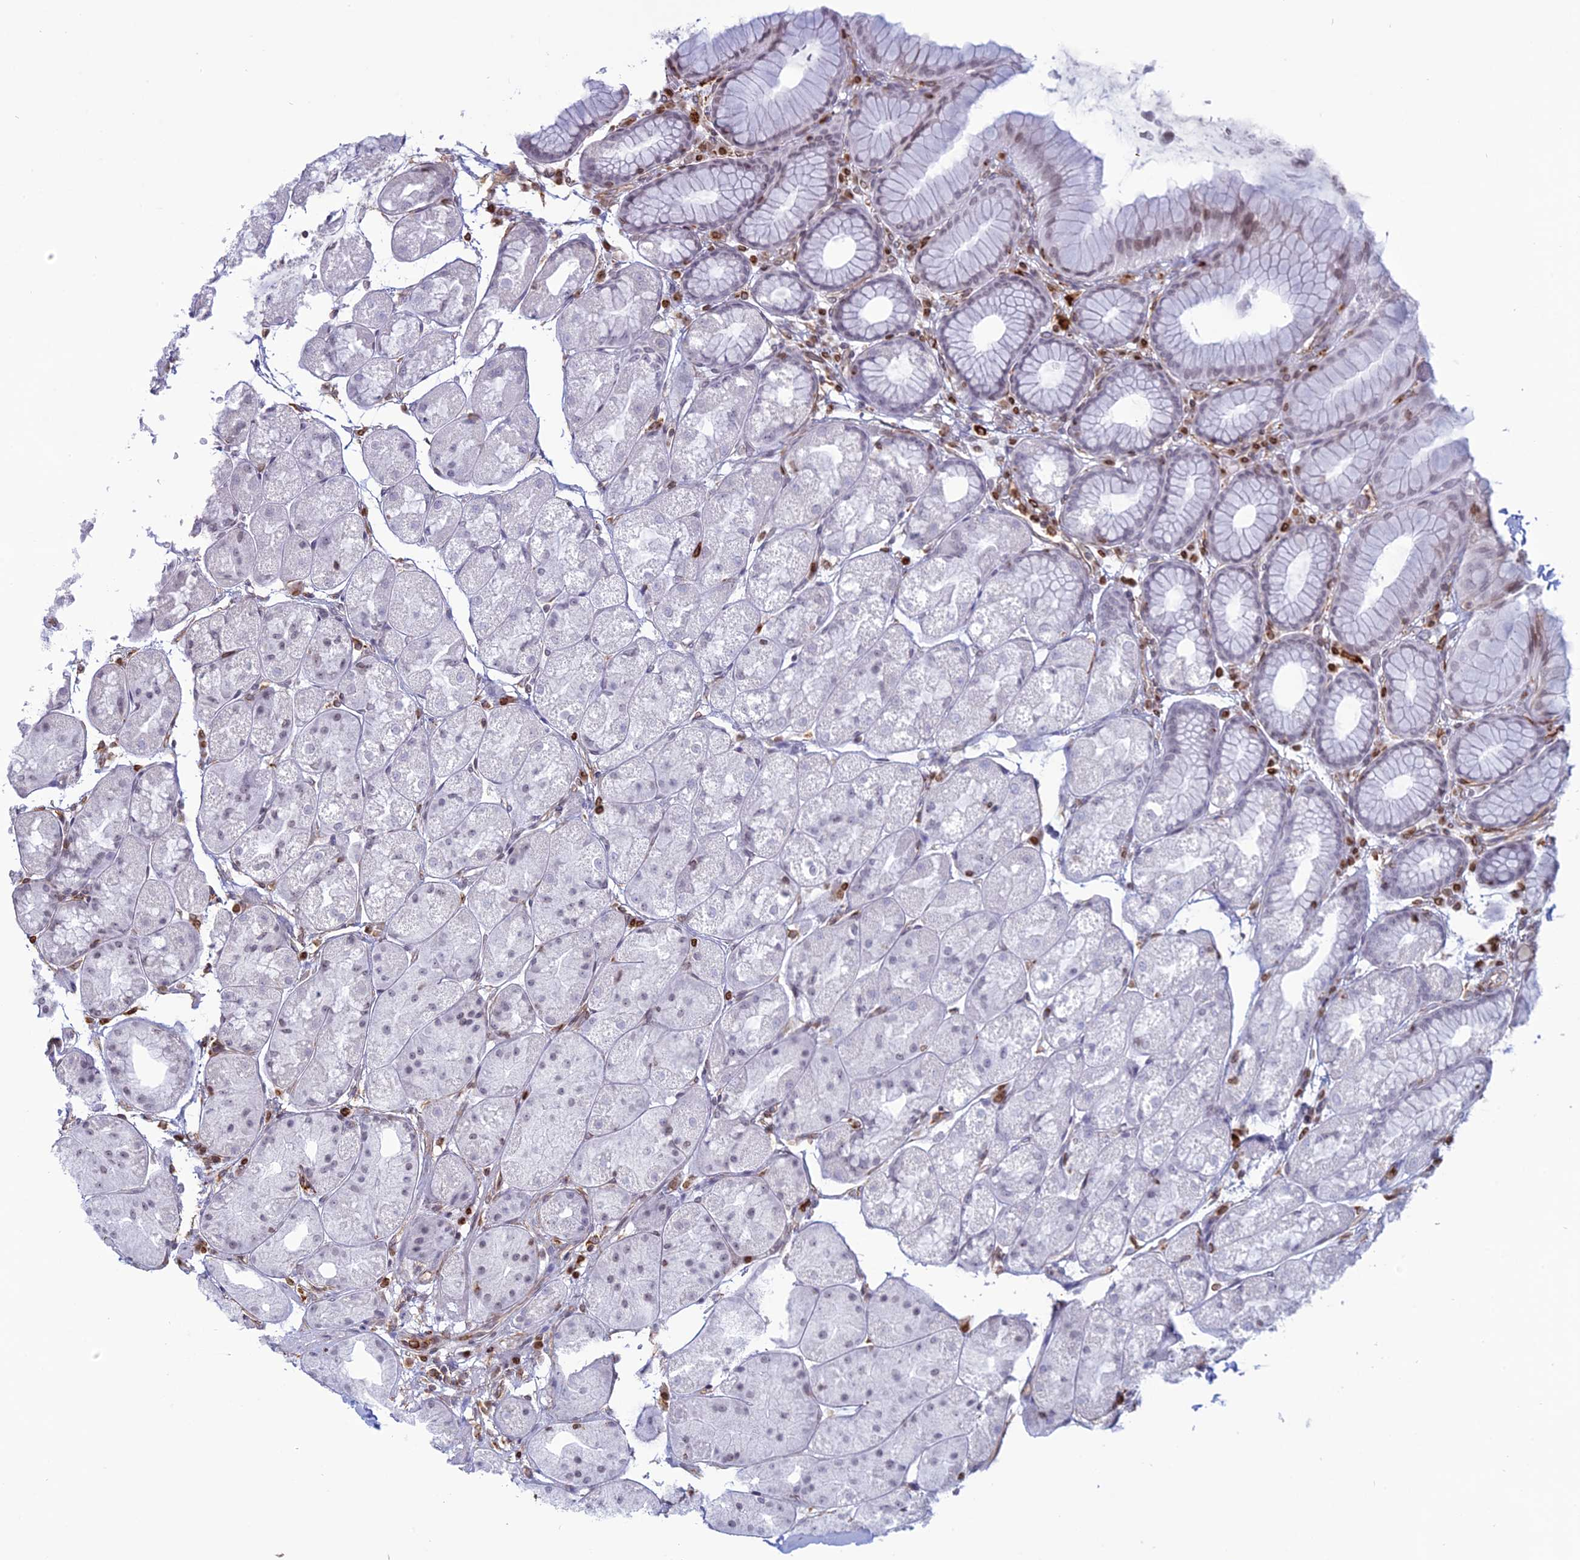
{"staining": {"intensity": "negative", "quantity": "none", "location": "none"}, "tissue": "stomach", "cell_type": "Glandular cells", "image_type": "normal", "snomed": [{"axis": "morphology", "description": "Normal tissue, NOS"}, {"axis": "topography", "description": "Stomach"}], "caption": "Immunohistochemical staining of normal stomach shows no significant expression in glandular cells. The staining was performed using DAB to visualize the protein expression in brown, while the nuclei were stained in blue with hematoxylin (Magnification: 20x).", "gene": "APOBR", "patient": {"sex": "male", "age": 57}}